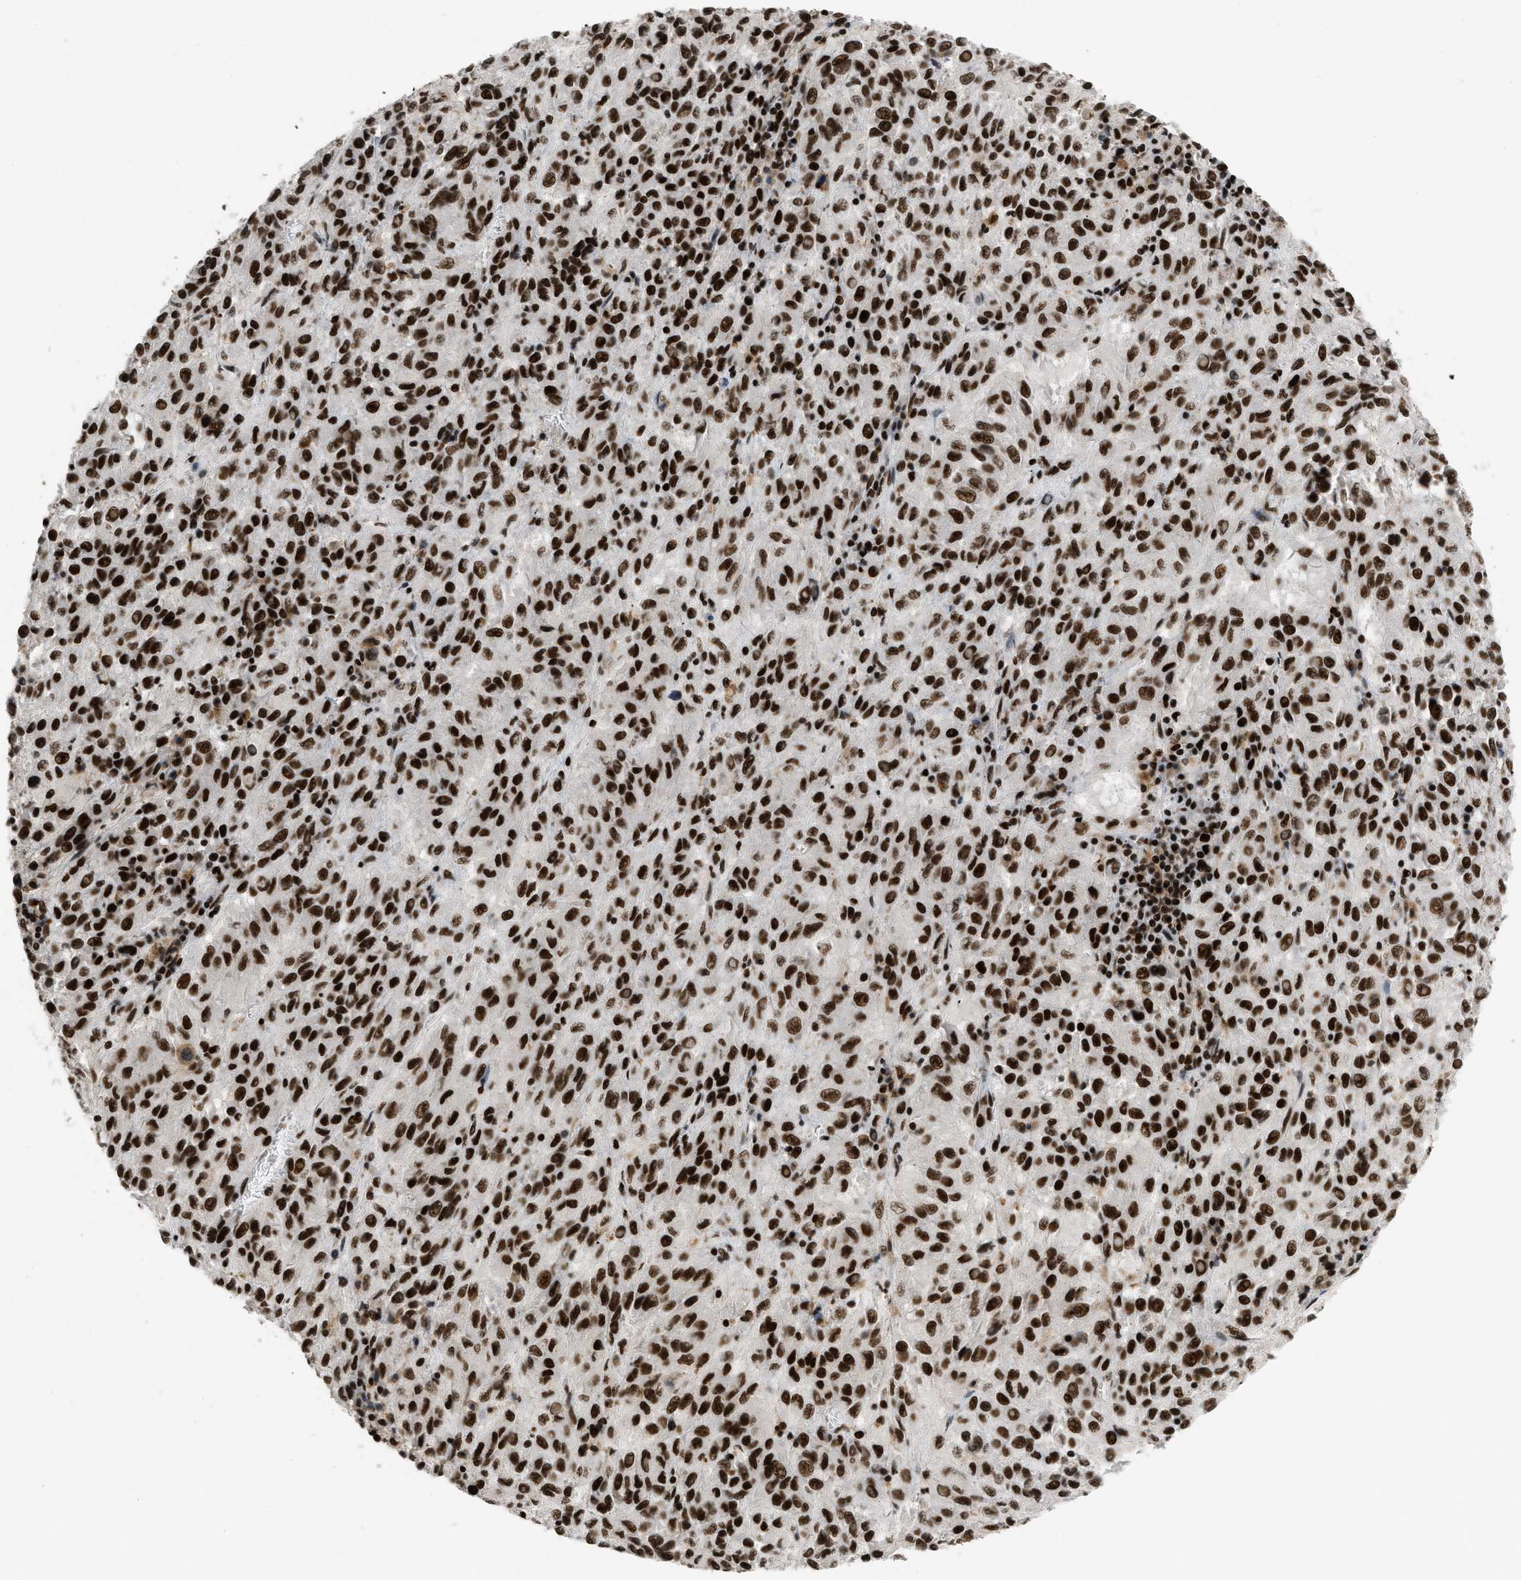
{"staining": {"intensity": "strong", "quantity": ">75%", "location": "nuclear"}, "tissue": "melanoma", "cell_type": "Tumor cells", "image_type": "cancer", "snomed": [{"axis": "morphology", "description": "Malignant melanoma, Metastatic site"}, {"axis": "topography", "description": "Lung"}], "caption": "Malignant melanoma (metastatic site) stained for a protein (brown) reveals strong nuclear positive expression in approximately >75% of tumor cells.", "gene": "SMARCB1", "patient": {"sex": "male", "age": 64}}